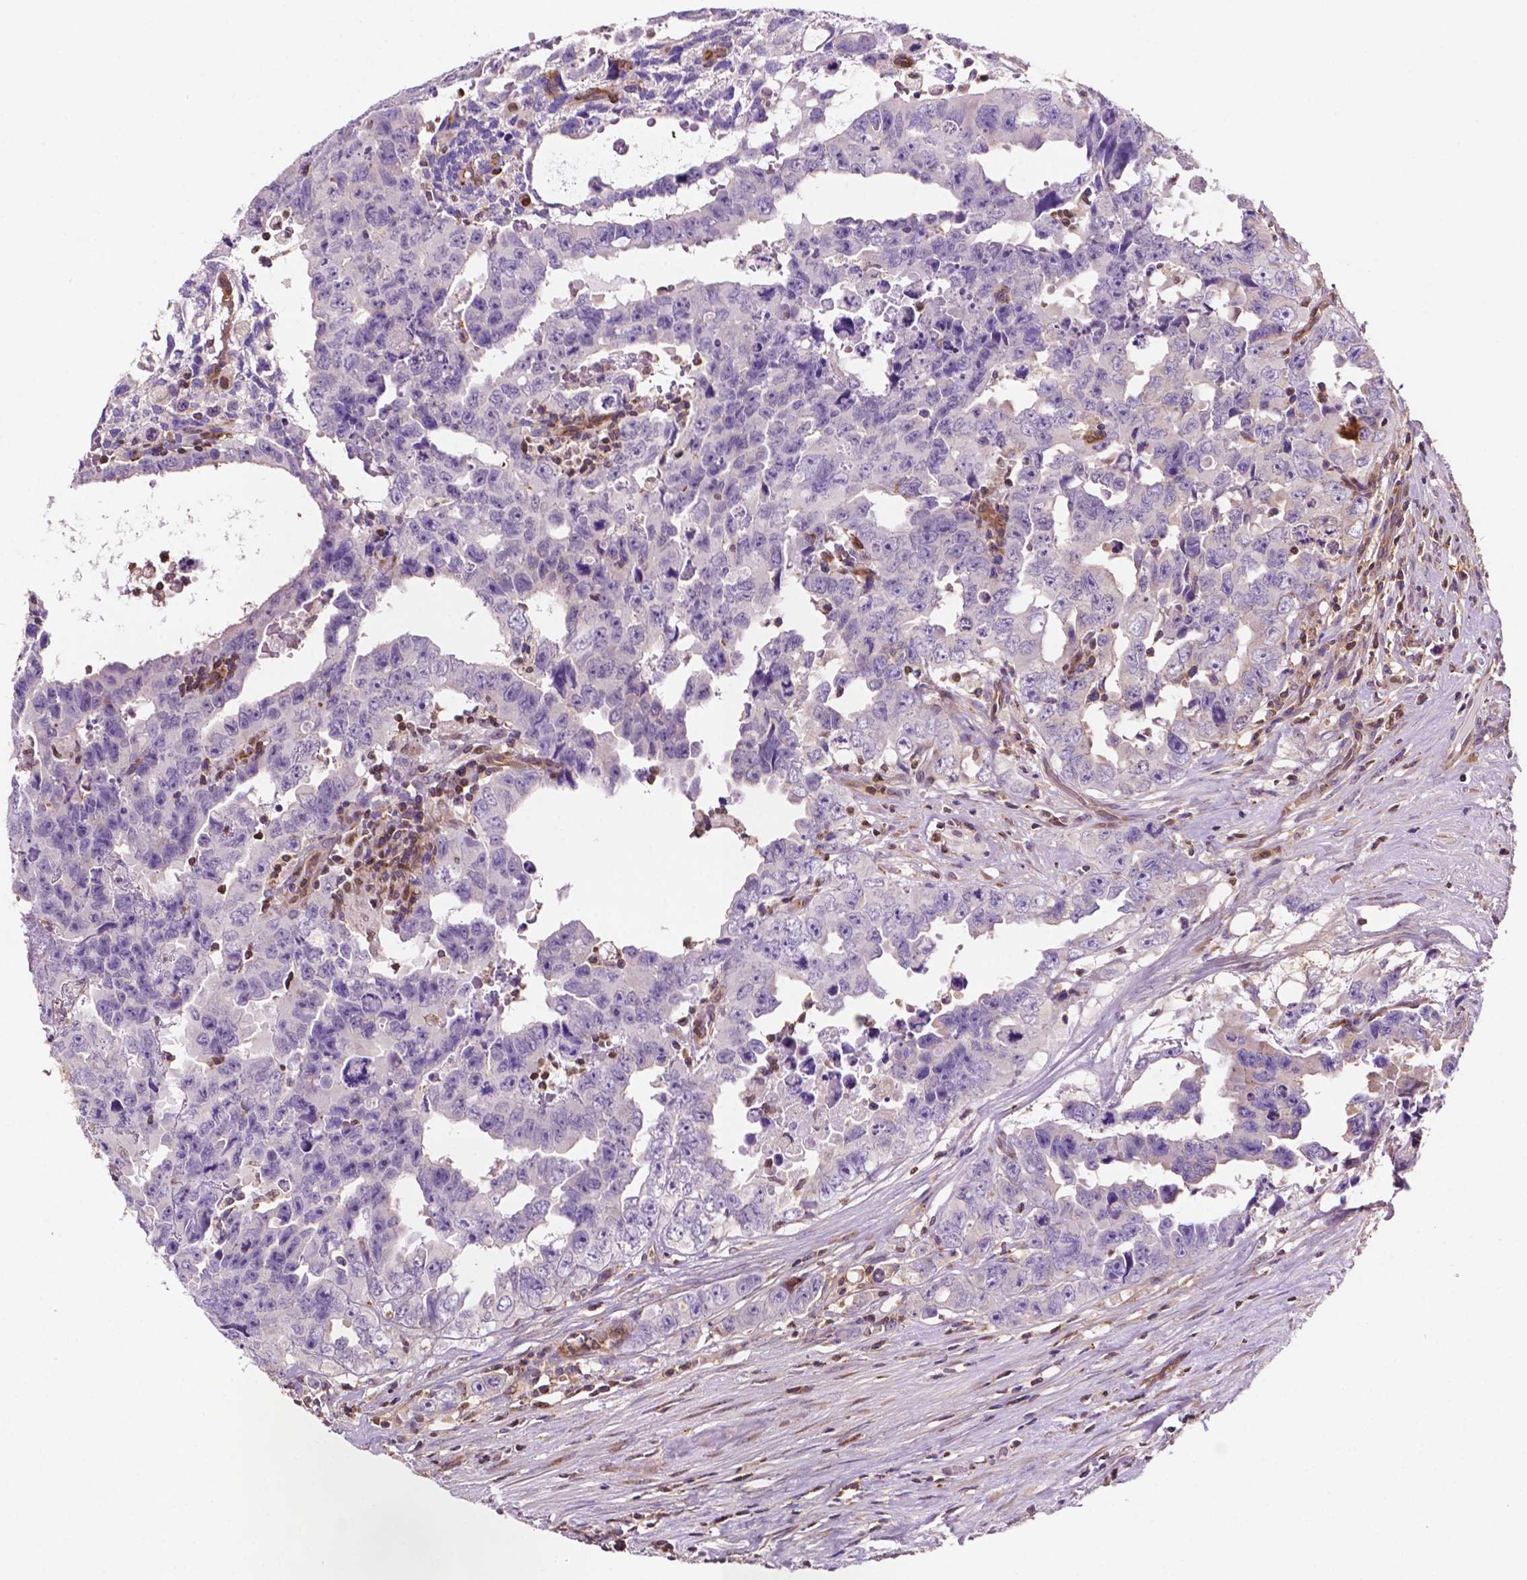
{"staining": {"intensity": "negative", "quantity": "none", "location": "none"}, "tissue": "testis cancer", "cell_type": "Tumor cells", "image_type": "cancer", "snomed": [{"axis": "morphology", "description": "Carcinoma, Embryonal, NOS"}, {"axis": "topography", "description": "Testis"}], "caption": "The immunohistochemistry image has no significant positivity in tumor cells of testis cancer tissue. The staining was performed using DAB (3,3'-diaminobenzidine) to visualize the protein expression in brown, while the nuclei were stained in blue with hematoxylin (Magnification: 20x).", "gene": "DCN", "patient": {"sex": "male", "age": 24}}